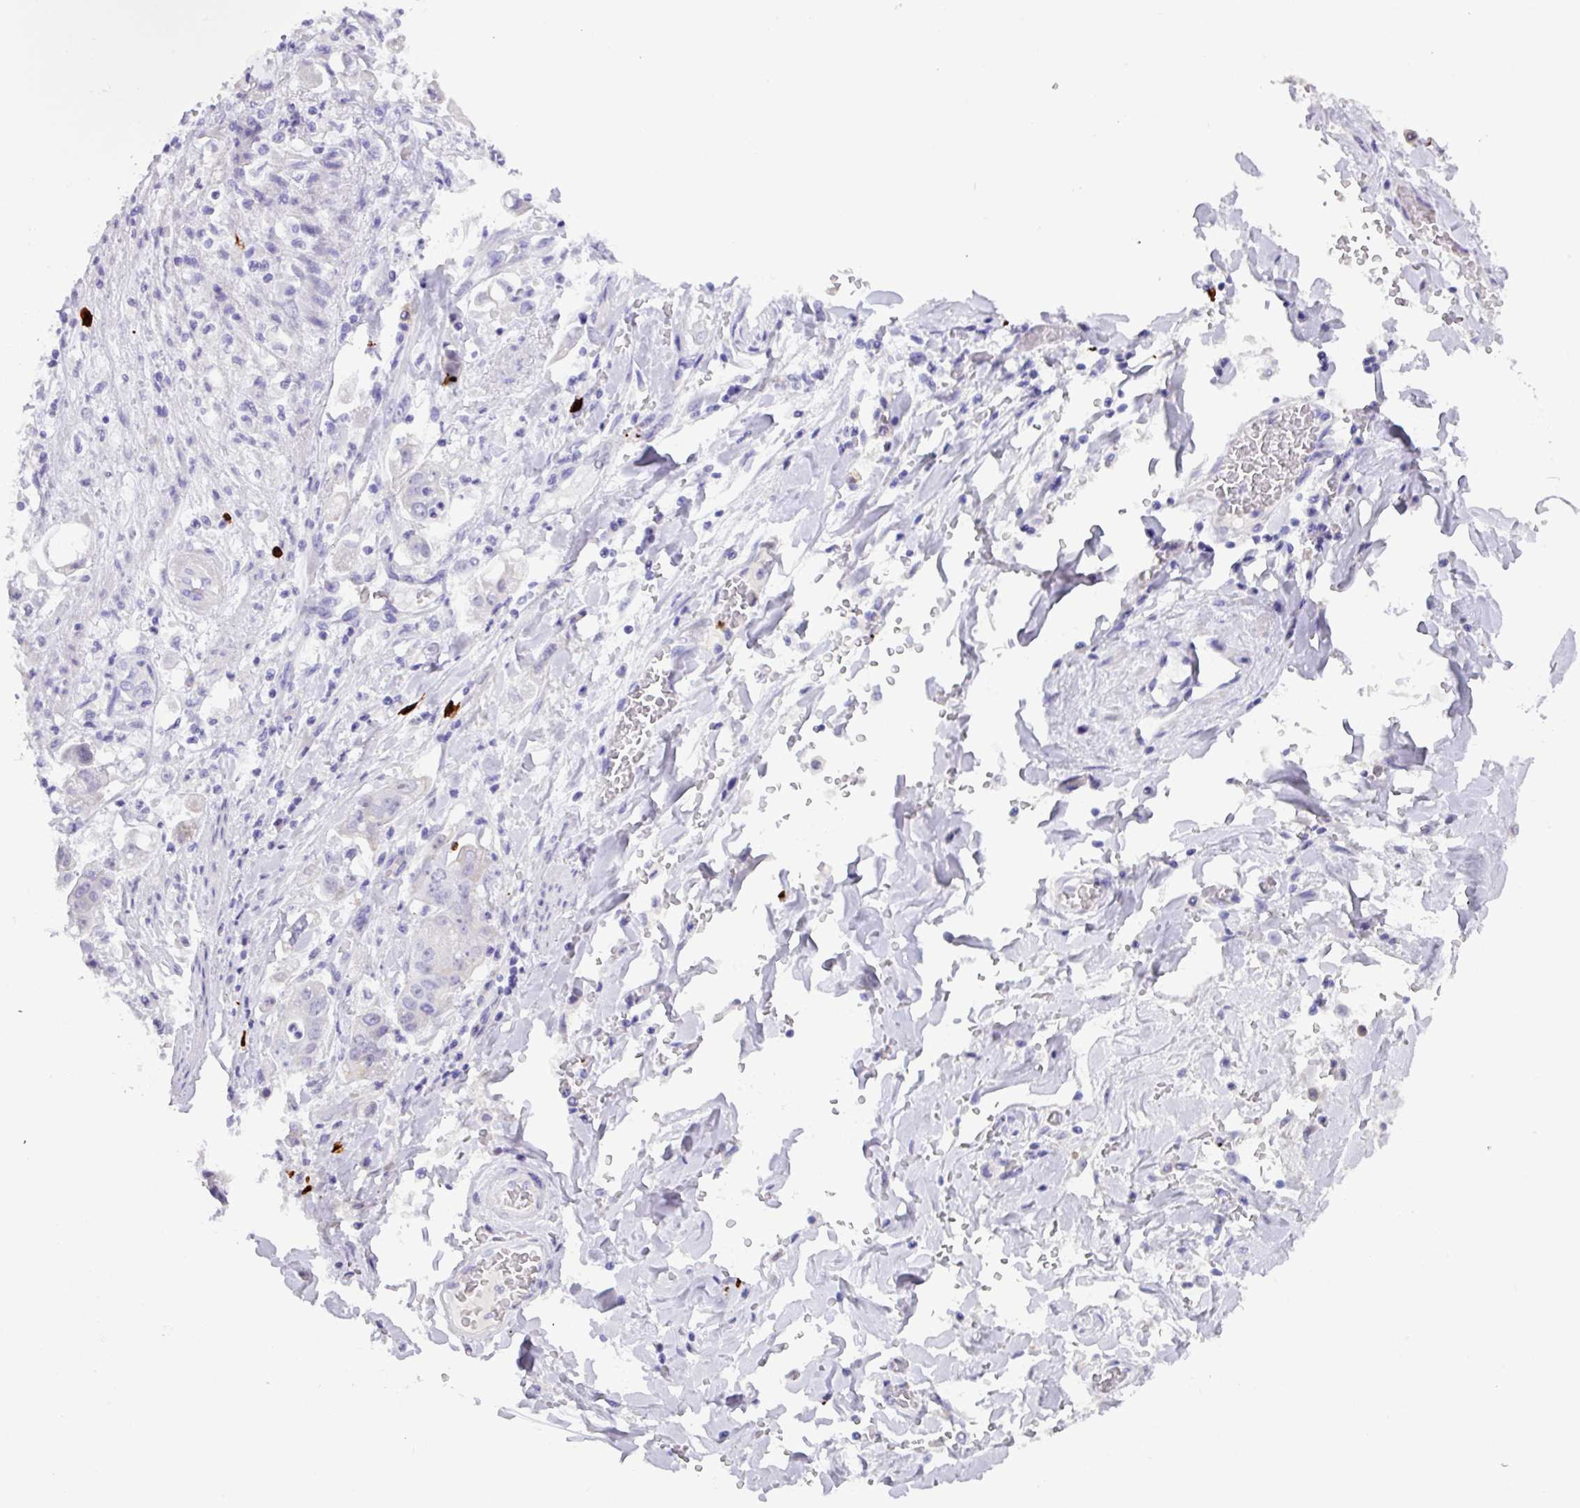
{"staining": {"intensity": "negative", "quantity": "none", "location": "none"}, "tissue": "stomach cancer", "cell_type": "Tumor cells", "image_type": "cancer", "snomed": [{"axis": "morphology", "description": "Adenocarcinoma, NOS"}, {"axis": "topography", "description": "Stomach"}], "caption": "DAB (3,3'-diaminobenzidine) immunohistochemical staining of human stomach cancer displays no significant expression in tumor cells.", "gene": "MRM2", "patient": {"sex": "male", "age": 62}}